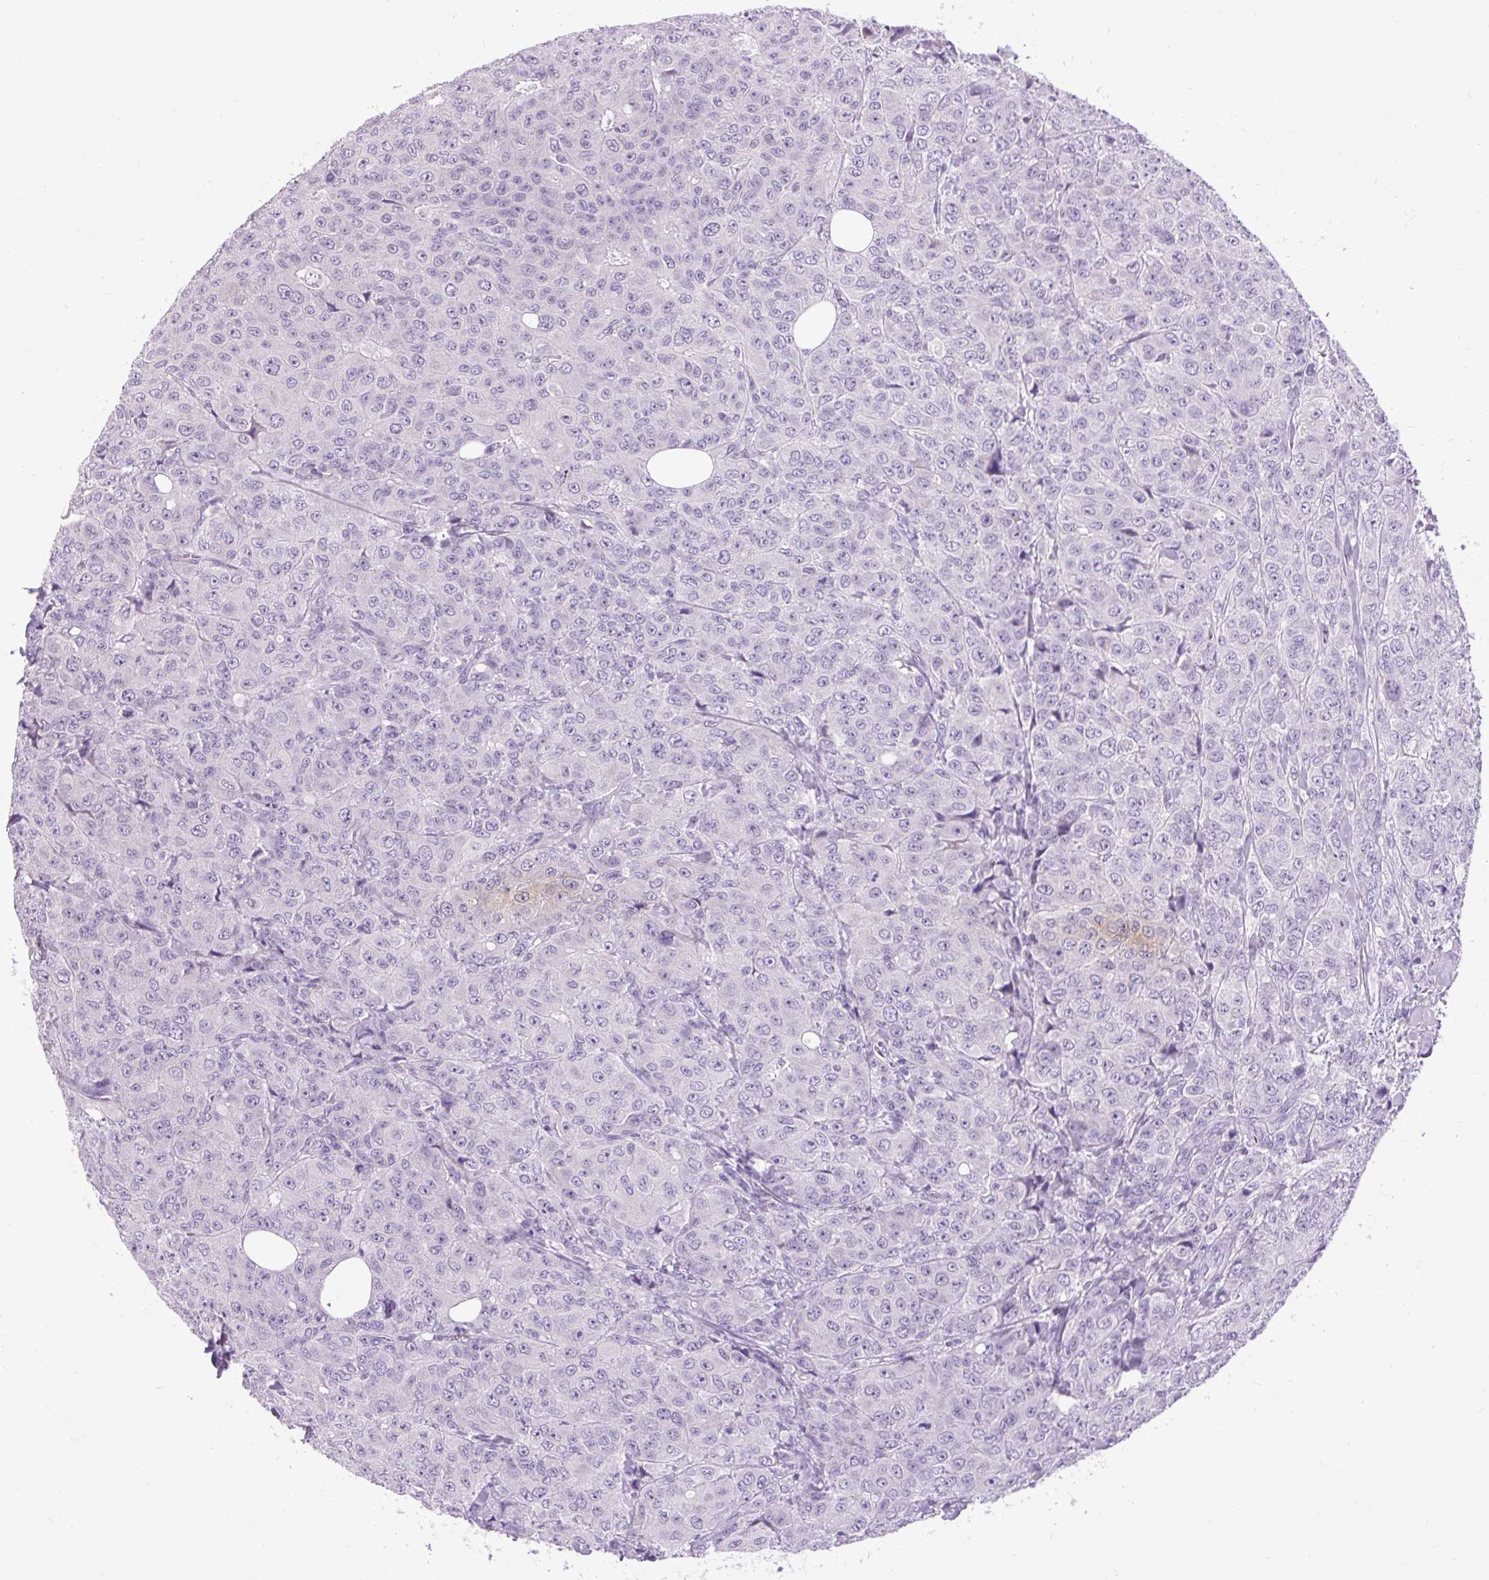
{"staining": {"intensity": "negative", "quantity": "none", "location": "none"}, "tissue": "breast cancer", "cell_type": "Tumor cells", "image_type": "cancer", "snomed": [{"axis": "morphology", "description": "Duct carcinoma"}, {"axis": "topography", "description": "Breast"}], "caption": "There is no significant positivity in tumor cells of breast cancer (invasive ductal carcinoma). (IHC, brightfield microscopy, high magnification).", "gene": "FABP7", "patient": {"sex": "female", "age": 43}}